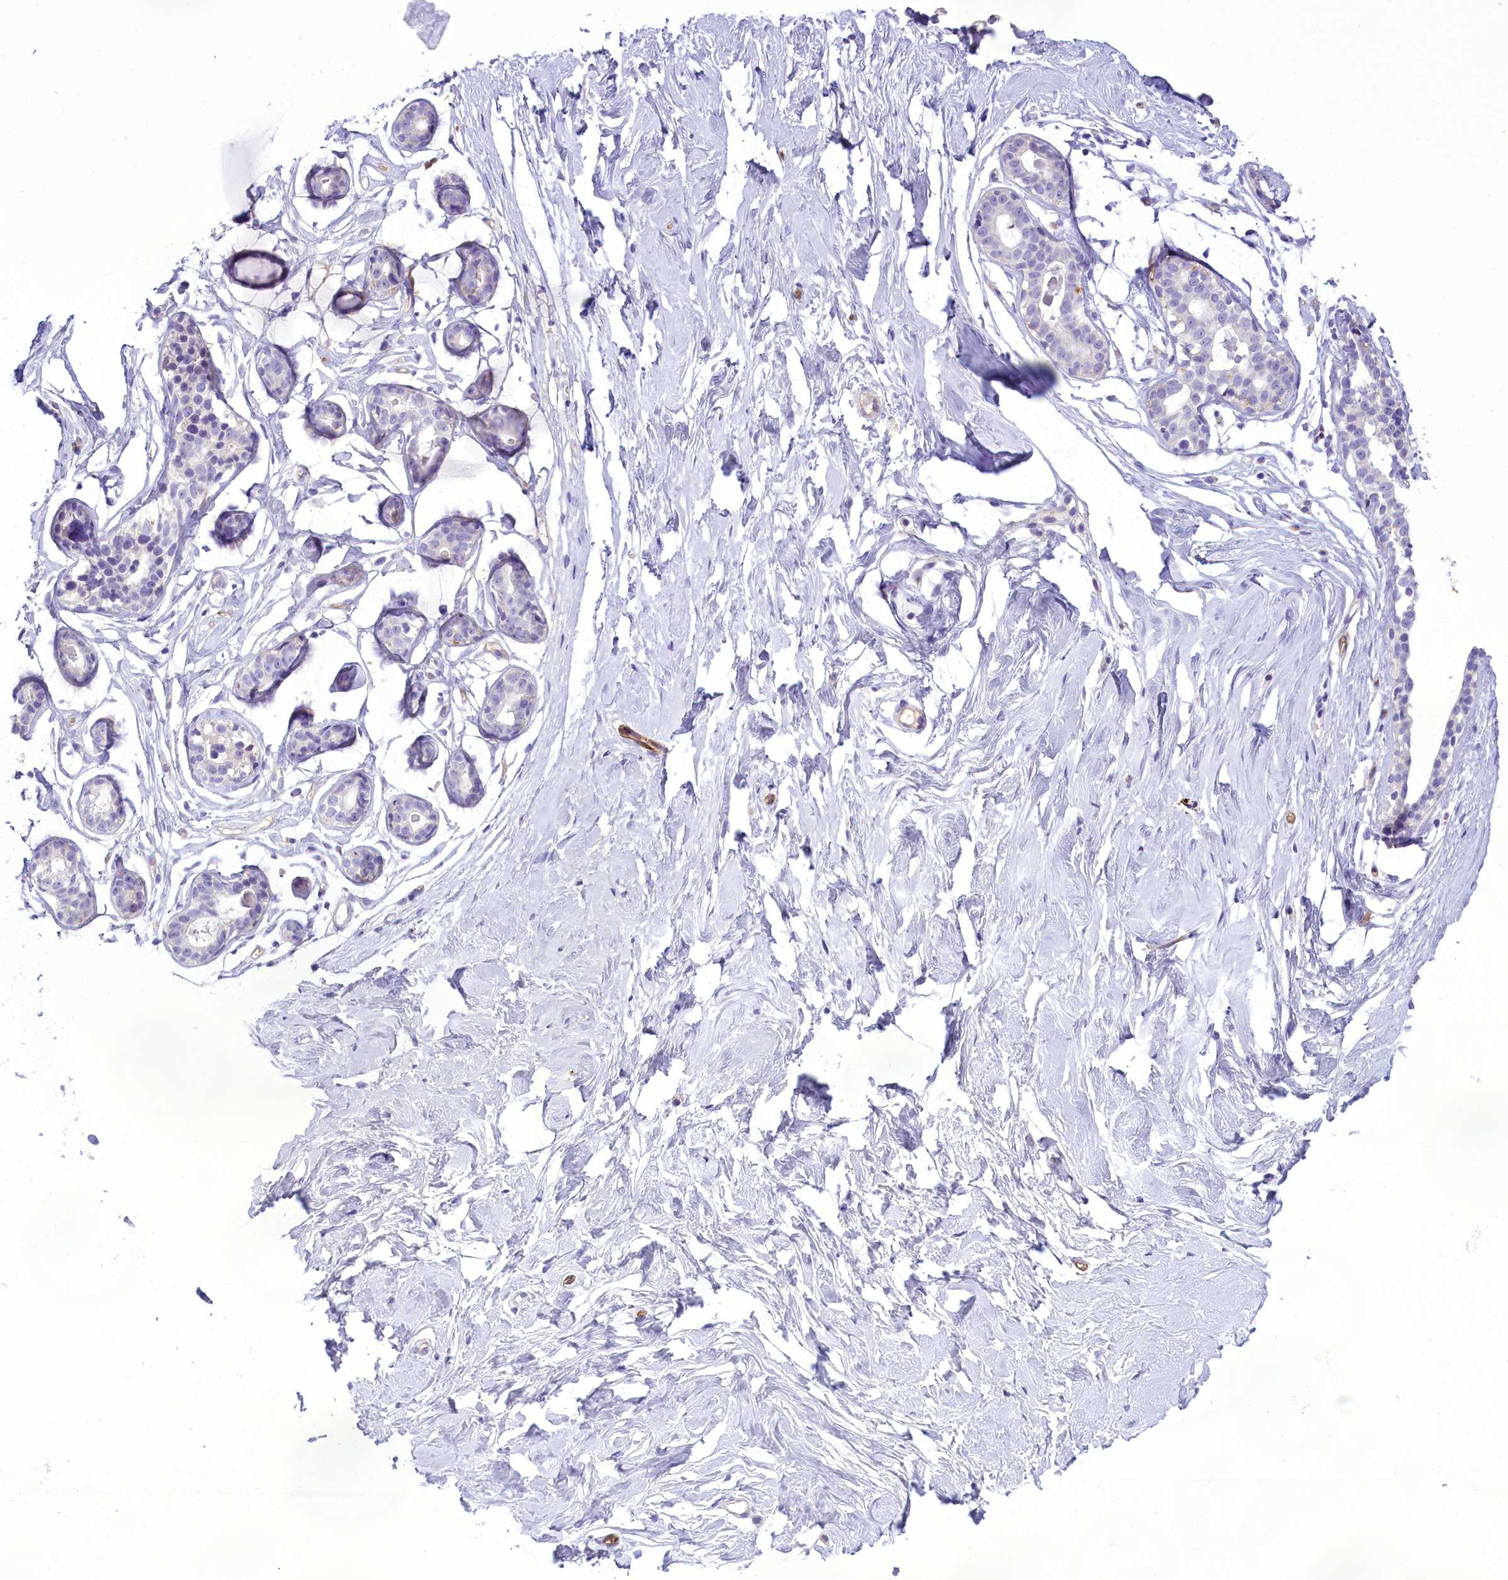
{"staining": {"intensity": "negative", "quantity": "none", "location": "none"}, "tissue": "breast", "cell_type": "Adipocytes", "image_type": "normal", "snomed": [{"axis": "morphology", "description": "Normal tissue, NOS"}, {"axis": "morphology", "description": "Adenoma, NOS"}, {"axis": "topography", "description": "Breast"}], "caption": "DAB immunohistochemical staining of normal human breast displays no significant expression in adipocytes. Brightfield microscopy of immunohistochemistry stained with DAB (3,3'-diaminobenzidine) (brown) and hematoxylin (blue), captured at high magnification.", "gene": "FAM149B1", "patient": {"sex": "female", "age": 23}}